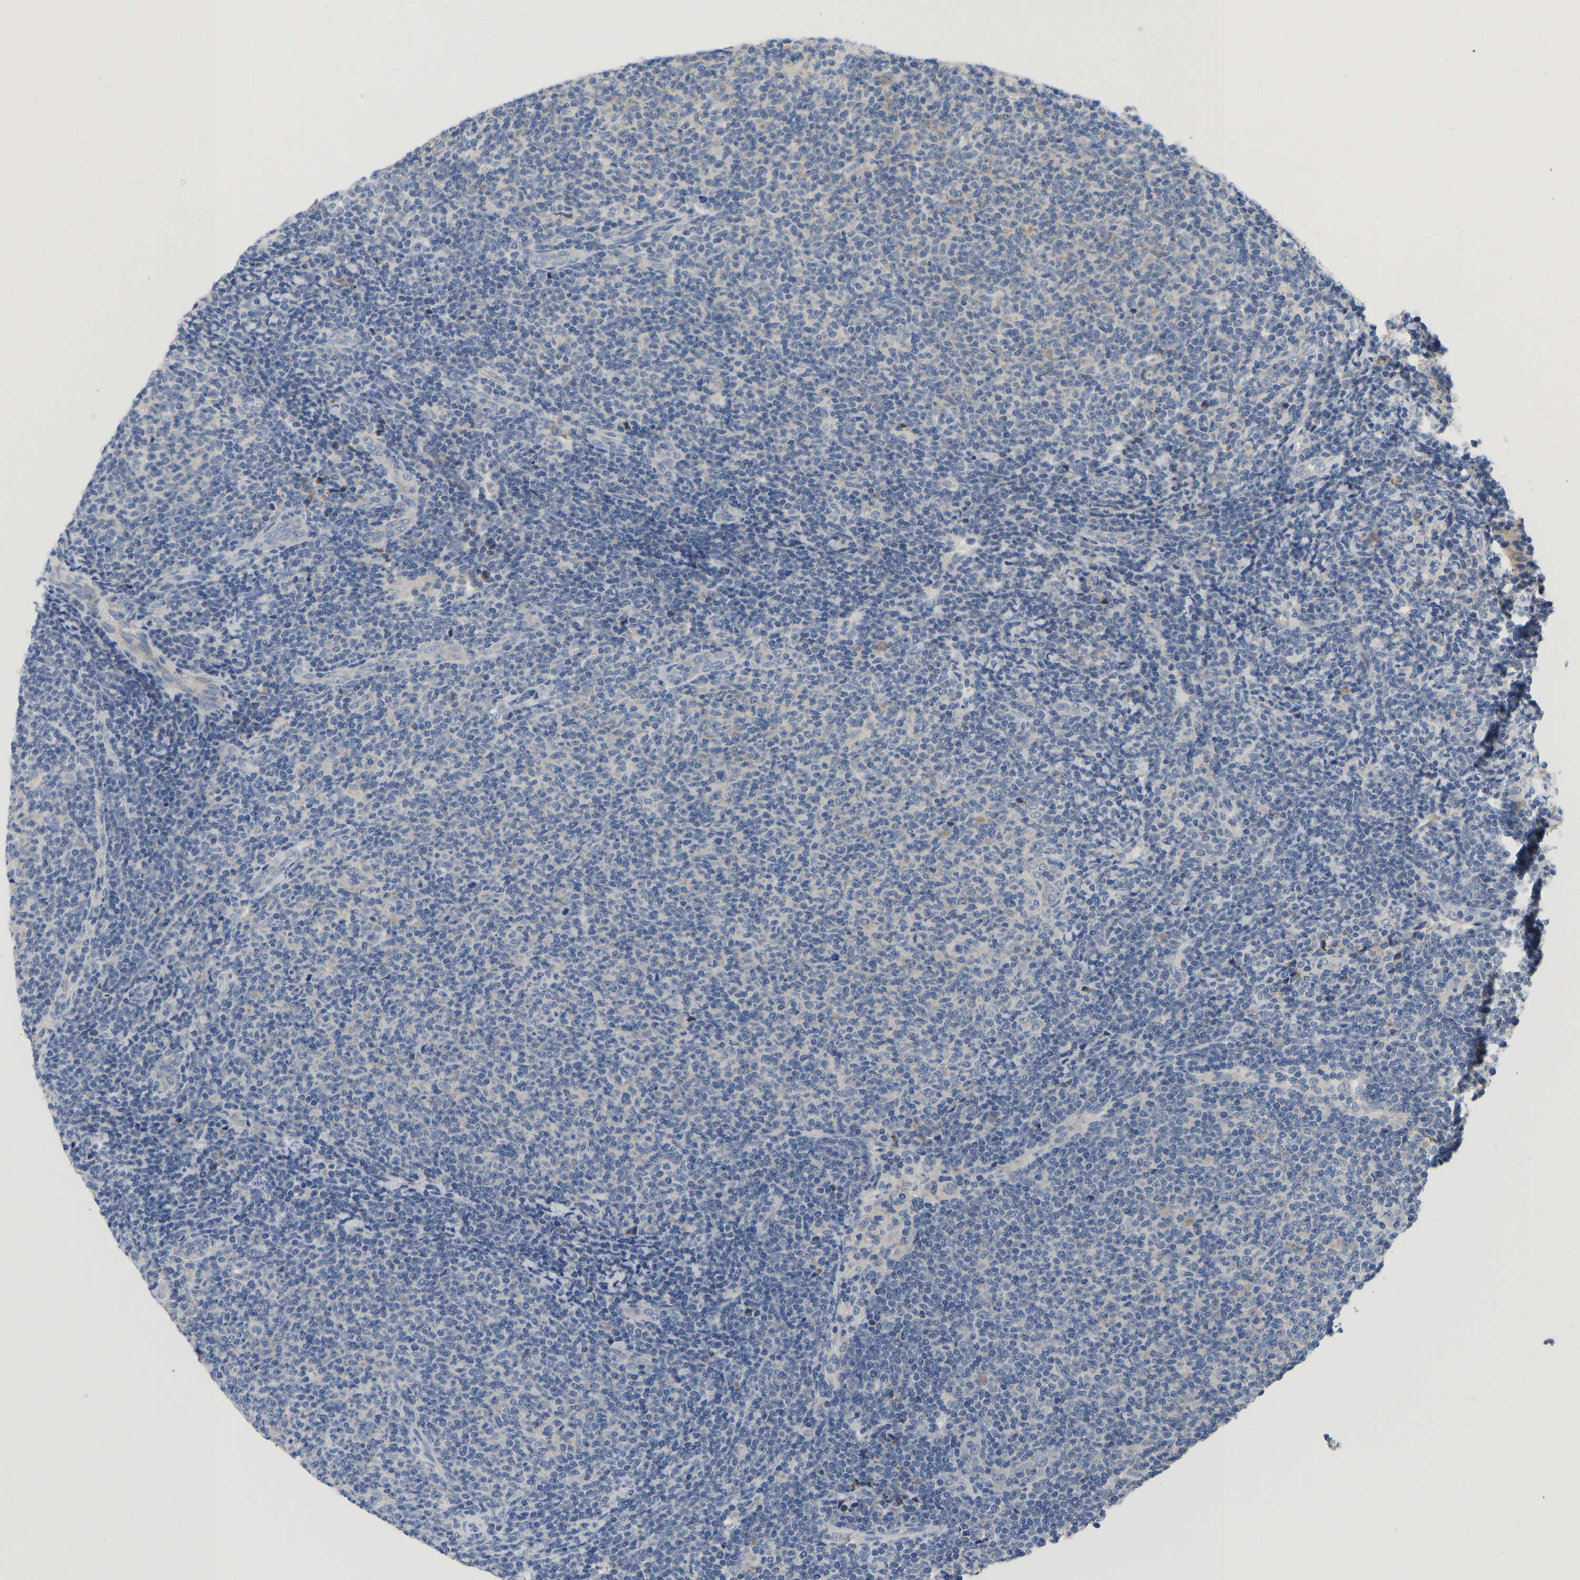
{"staining": {"intensity": "negative", "quantity": "none", "location": "none"}, "tissue": "lymphoma", "cell_type": "Tumor cells", "image_type": "cancer", "snomed": [{"axis": "morphology", "description": "Malignant lymphoma, non-Hodgkin's type, Low grade"}, {"axis": "topography", "description": "Lymph node"}], "caption": "DAB (3,3'-diaminobenzidine) immunohistochemical staining of human lymphoma demonstrates no significant staining in tumor cells.", "gene": "ABCA10", "patient": {"sex": "male", "age": 66}}